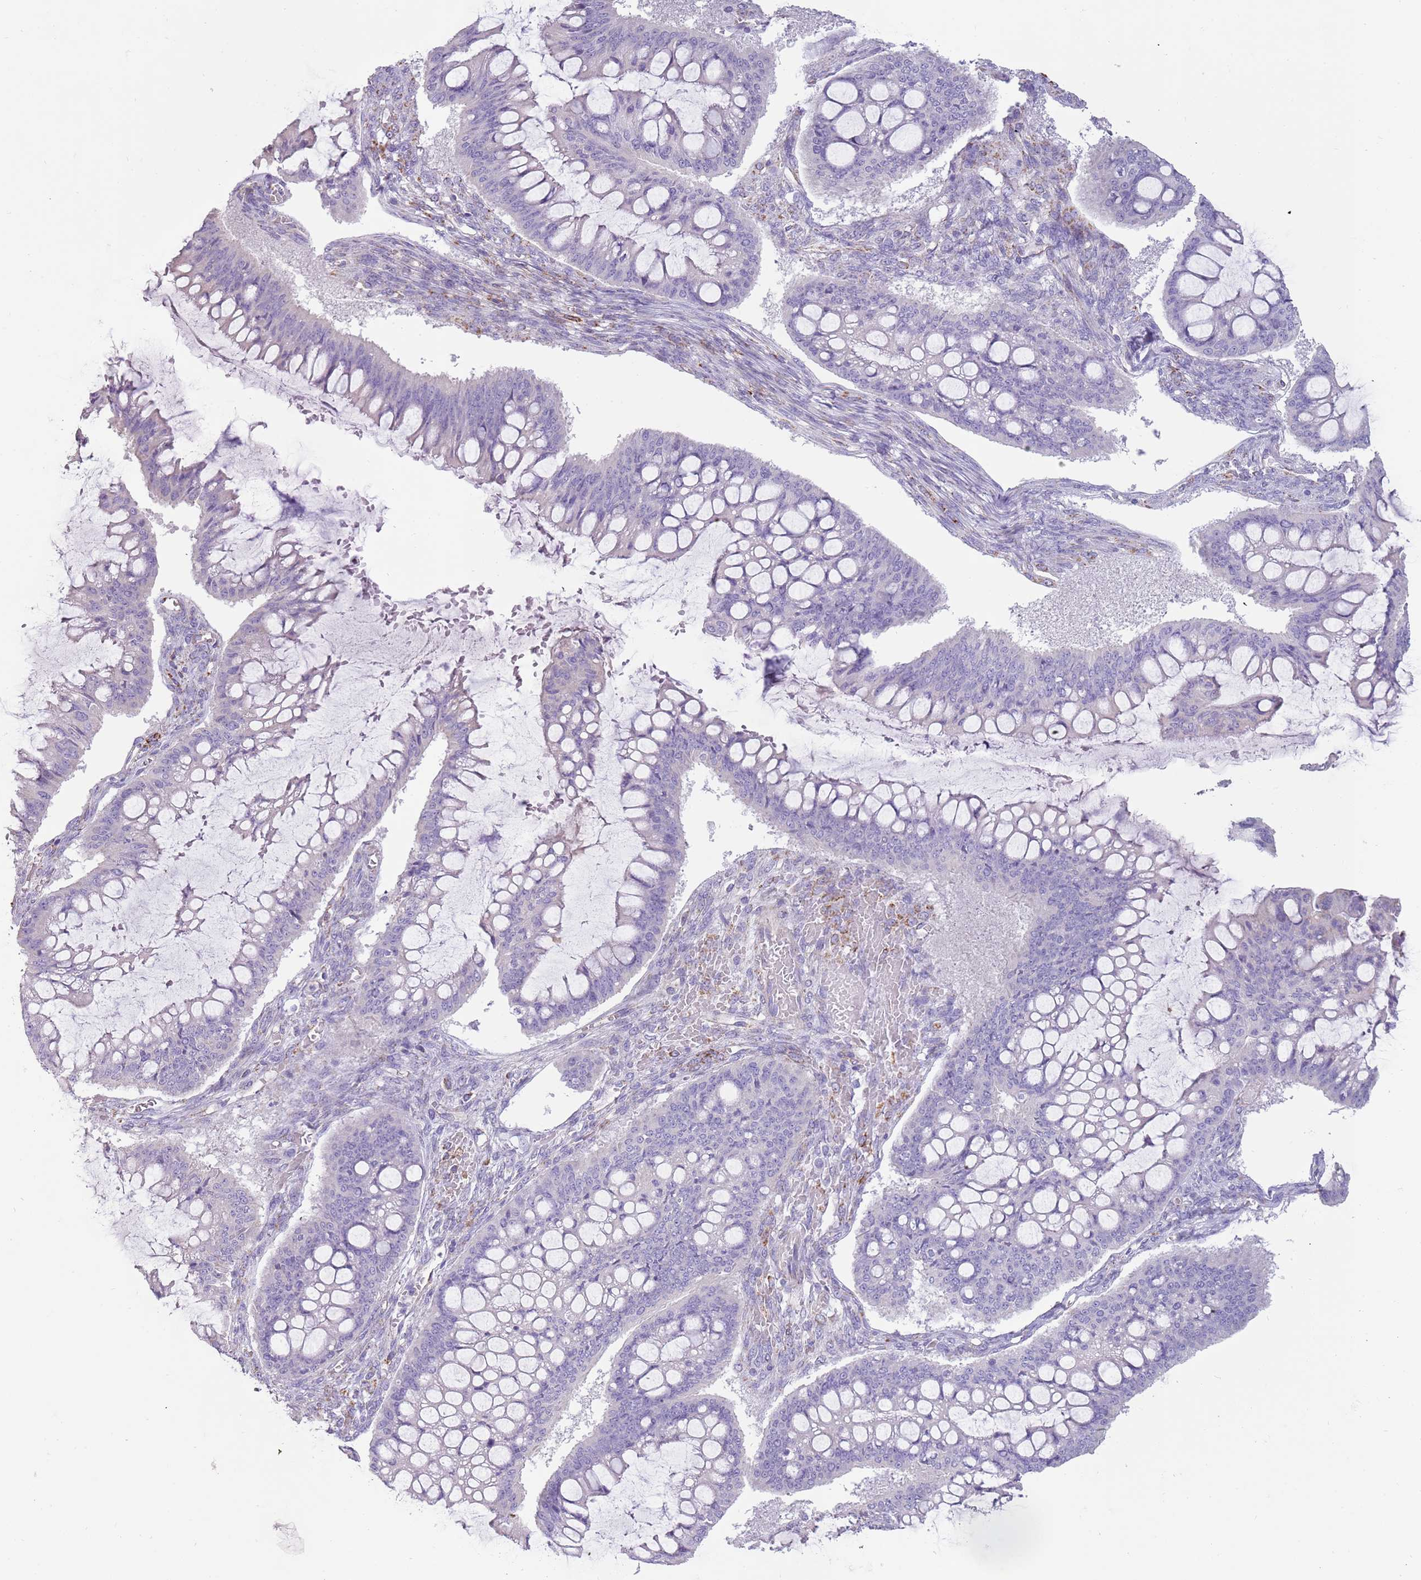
{"staining": {"intensity": "negative", "quantity": "none", "location": "none"}, "tissue": "ovarian cancer", "cell_type": "Tumor cells", "image_type": "cancer", "snomed": [{"axis": "morphology", "description": "Cystadenocarcinoma, mucinous, NOS"}, {"axis": "topography", "description": "Ovary"}], "caption": "Tumor cells are negative for brown protein staining in ovarian cancer (mucinous cystadenocarcinoma).", "gene": "RNF222", "patient": {"sex": "female", "age": 73}}